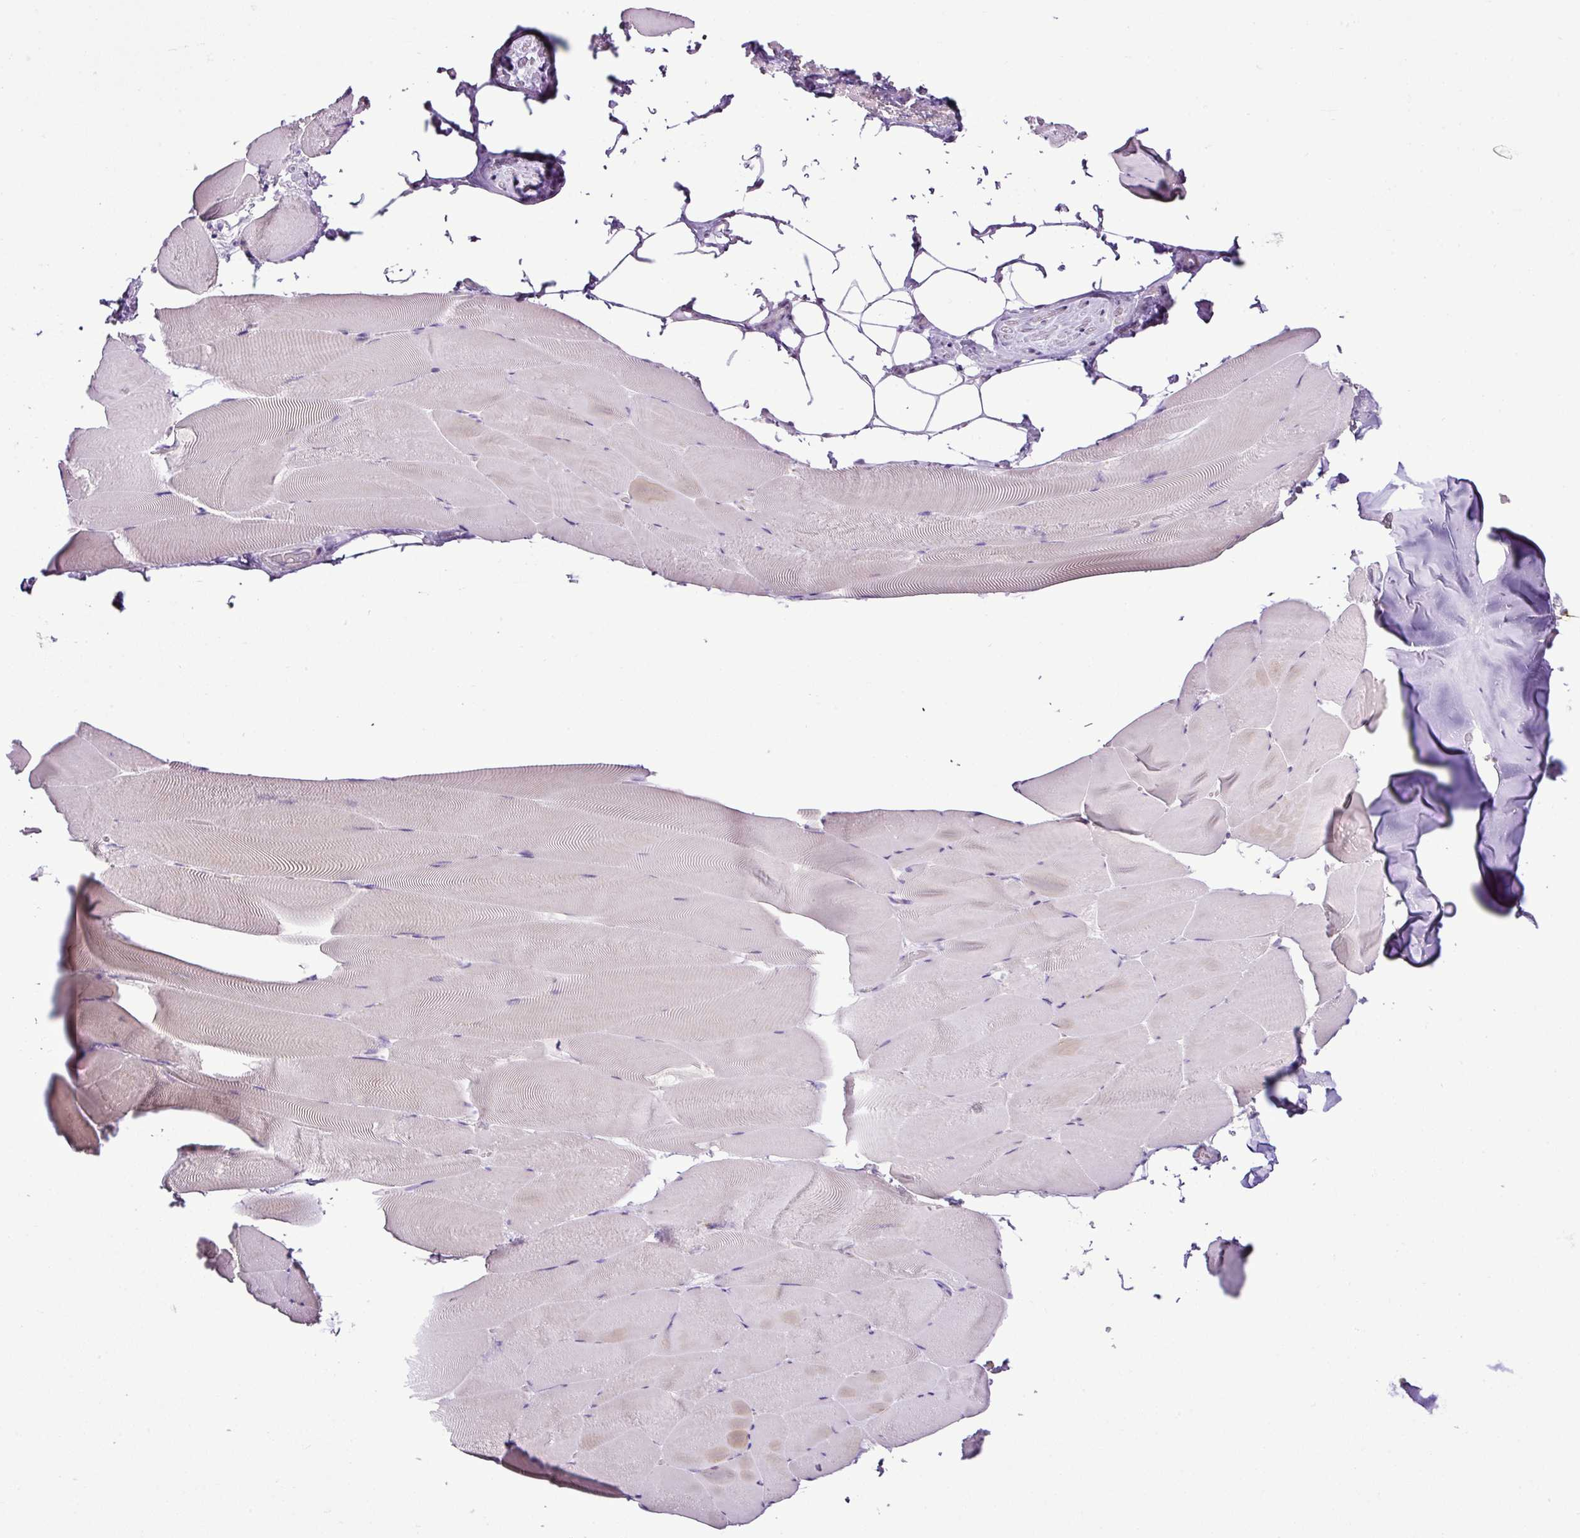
{"staining": {"intensity": "negative", "quantity": "none", "location": "none"}, "tissue": "skeletal muscle", "cell_type": "Myocytes", "image_type": "normal", "snomed": [{"axis": "morphology", "description": "Normal tissue, NOS"}, {"axis": "topography", "description": "Skeletal muscle"}], "caption": "Human skeletal muscle stained for a protein using immunohistochemistry exhibits no staining in myocytes.", "gene": "ESR1", "patient": {"sex": "female", "age": 64}}